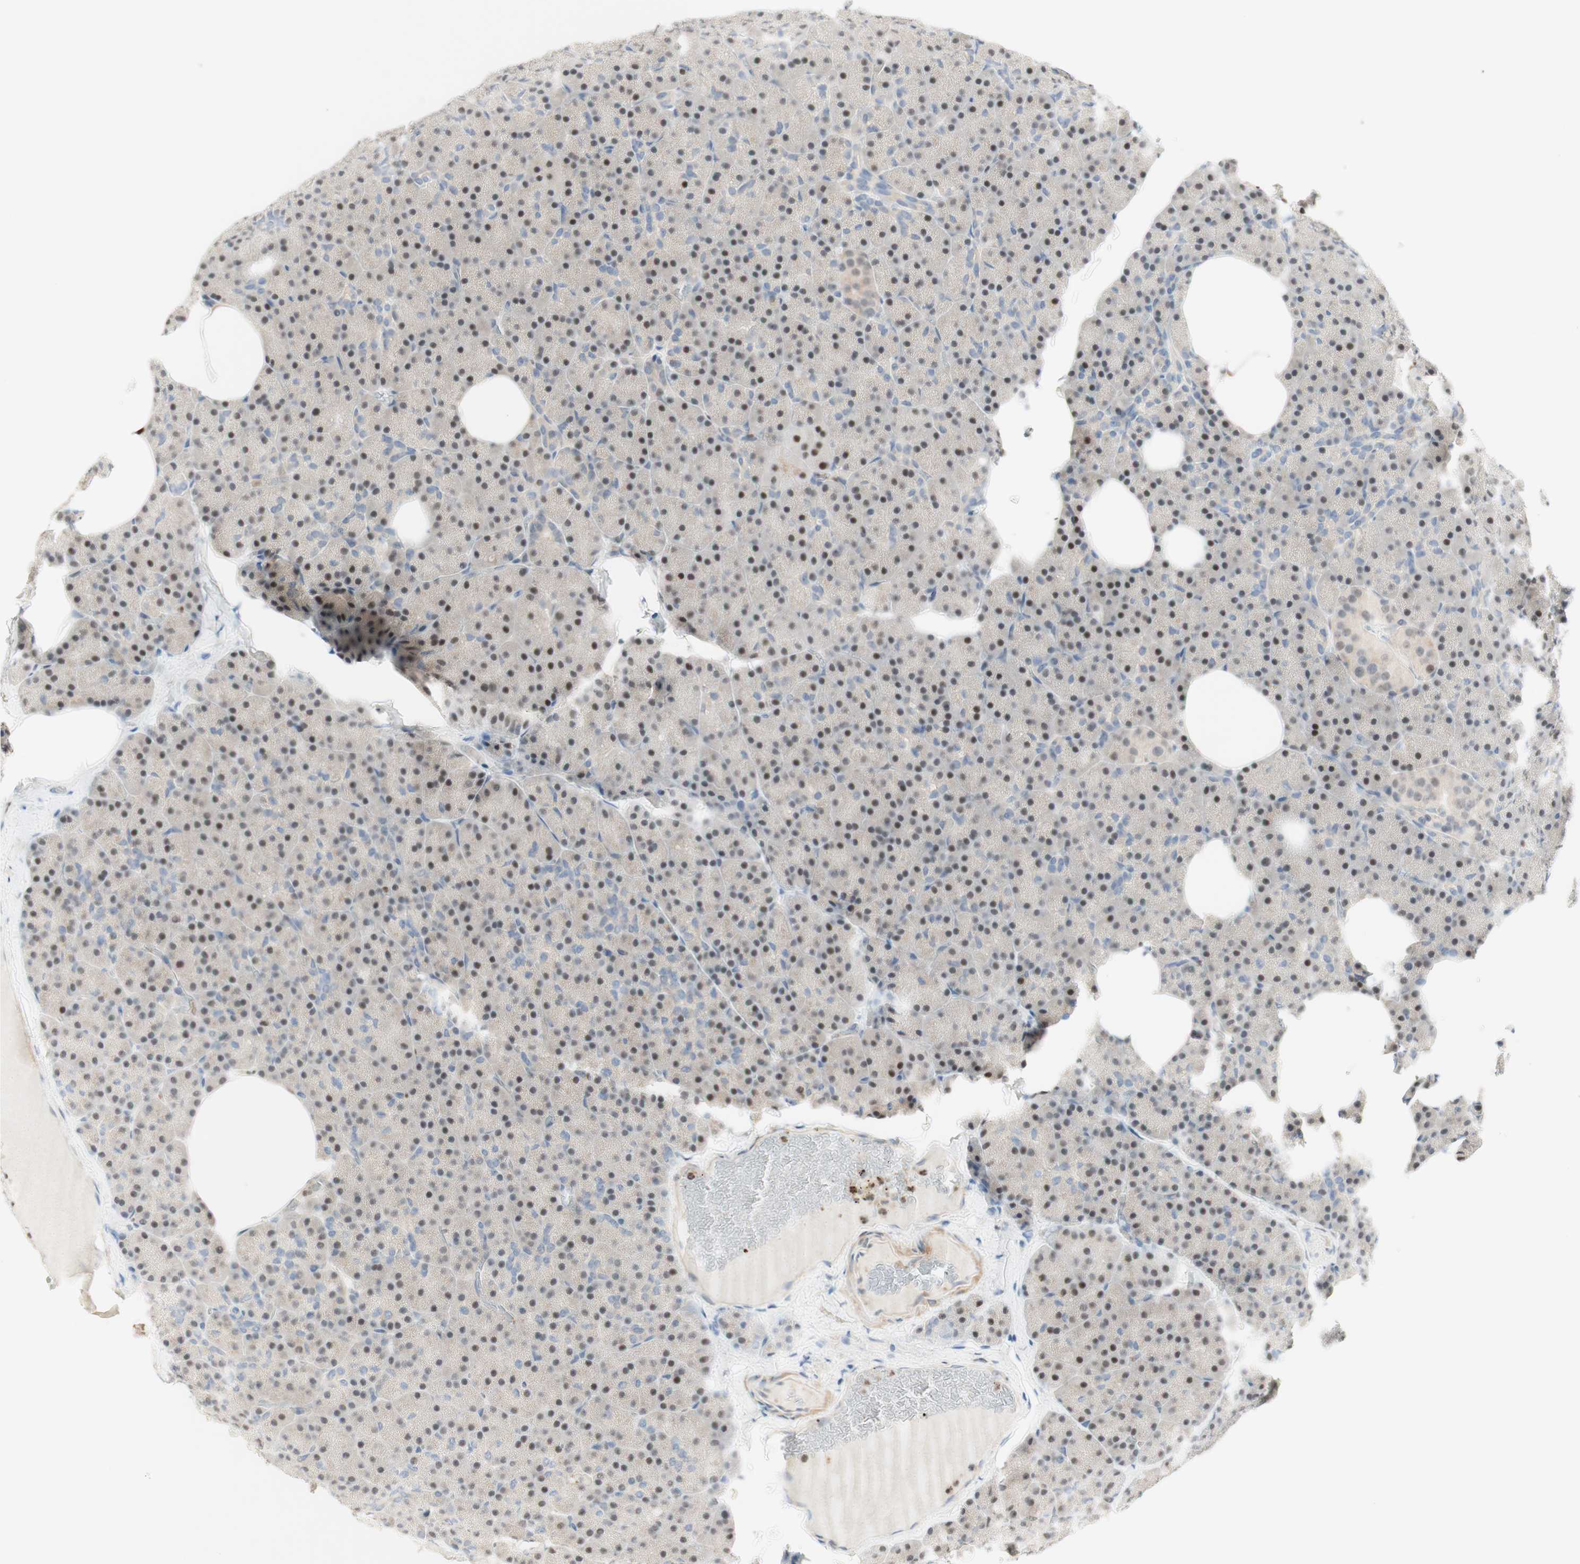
{"staining": {"intensity": "weak", "quantity": "25%-75%", "location": "nuclear"}, "tissue": "pancreas", "cell_type": "Exocrine glandular cells", "image_type": "normal", "snomed": [{"axis": "morphology", "description": "Normal tissue, NOS"}, {"axis": "topography", "description": "Pancreas"}], "caption": "A micrograph showing weak nuclear staining in about 25%-75% of exocrine glandular cells in normal pancreas, as visualized by brown immunohistochemical staining.", "gene": "RFNG", "patient": {"sex": "female", "age": 35}}